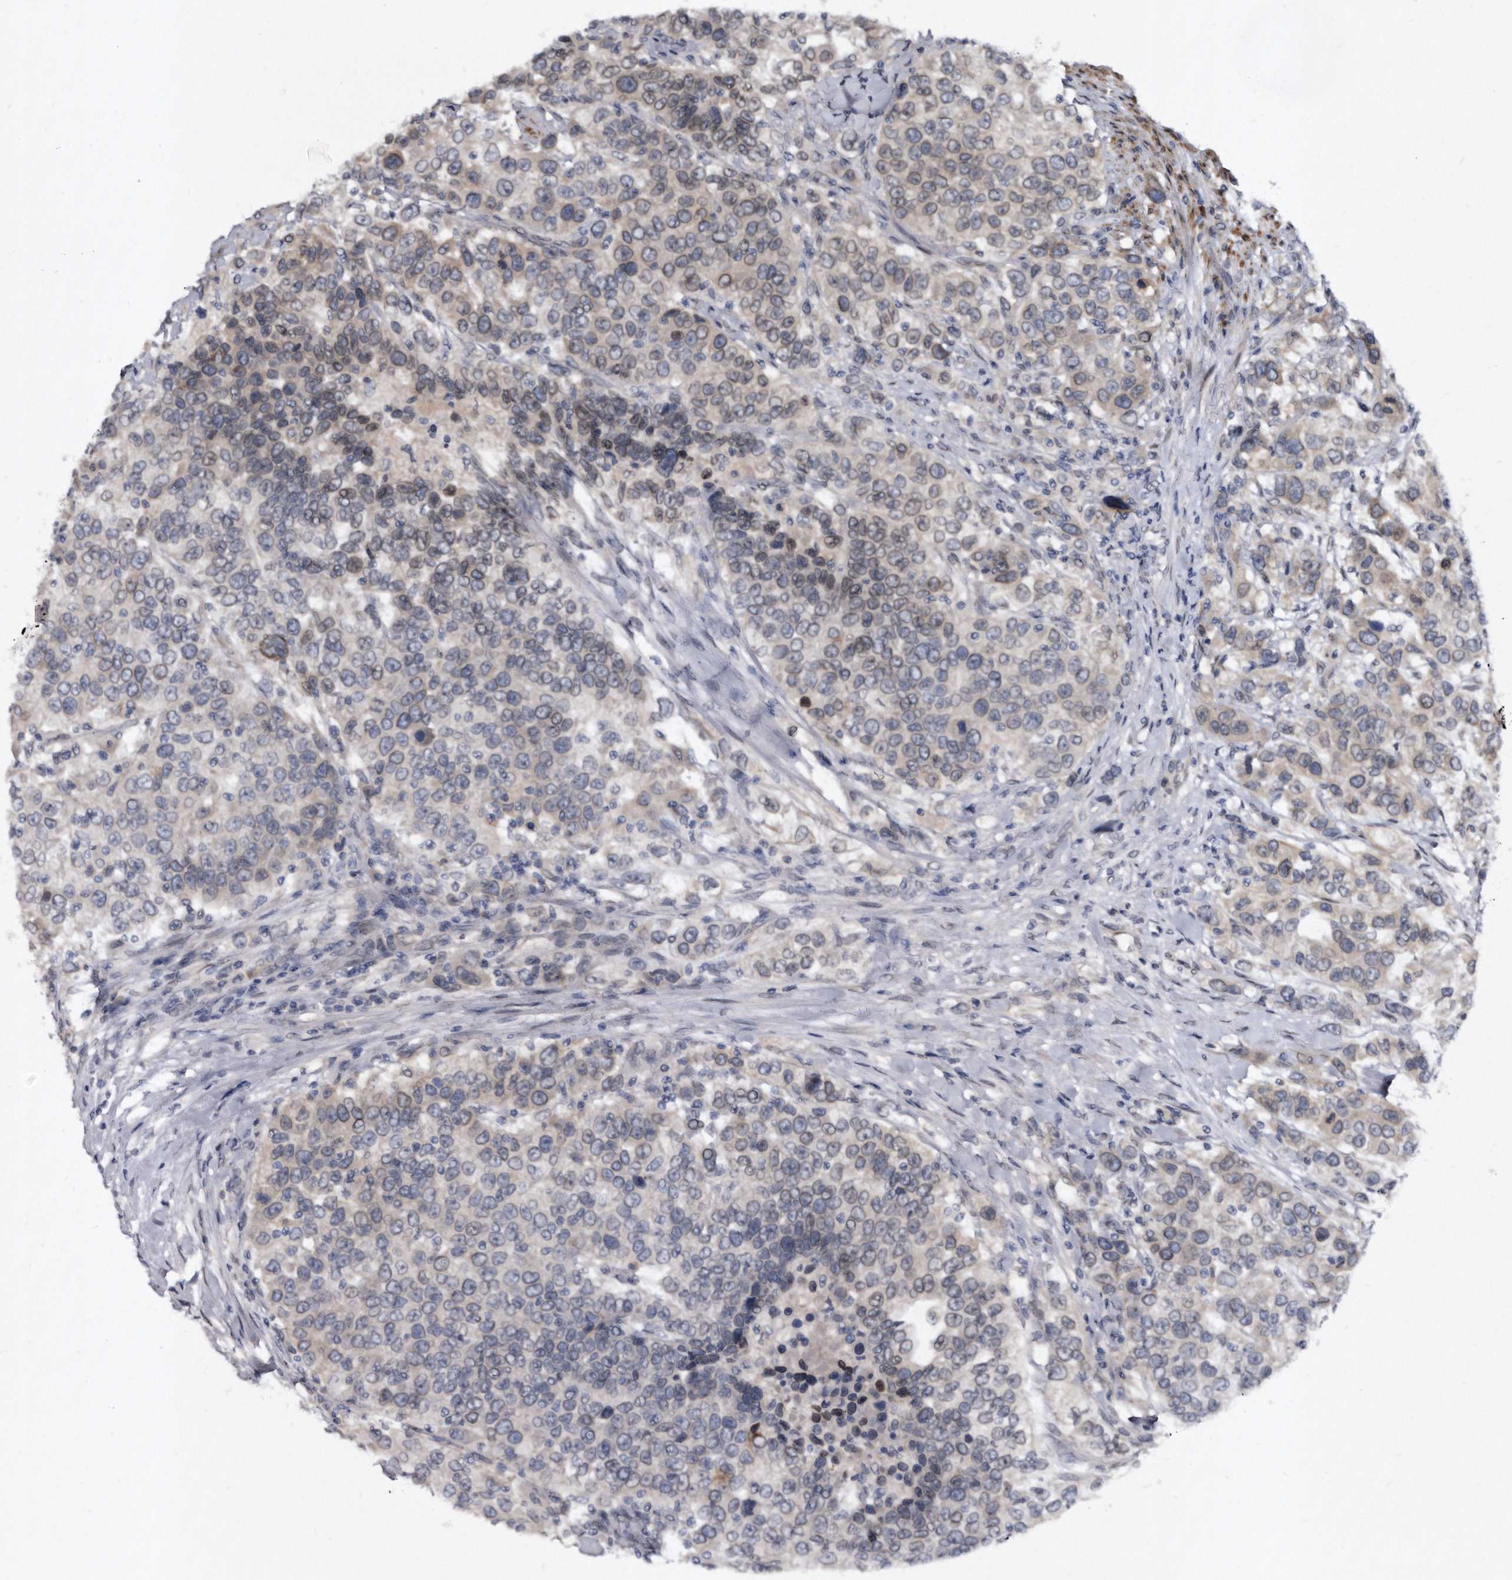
{"staining": {"intensity": "weak", "quantity": "<25%", "location": "nuclear"}, "tissue": "urothelial cancer", "cell_type": "Tumor cells", "image_type": "cancer", "snomed": [{"axis": "morphology", "description": "Urothelial carcinoma, High grade"}, {"axis": "topography", "description": "Urinary bladder"}], "caption": "High-grade urothelial carcinoma was stained to show a protein in brown. There is no significant positivity in tumor cells. (Brightfield microscopy of DAB (3,3'-diaminobenzidine) immunohistochemistry at high magnification).", "gene": "PROM1", "patient": {"sex": "female", "age": 80}}